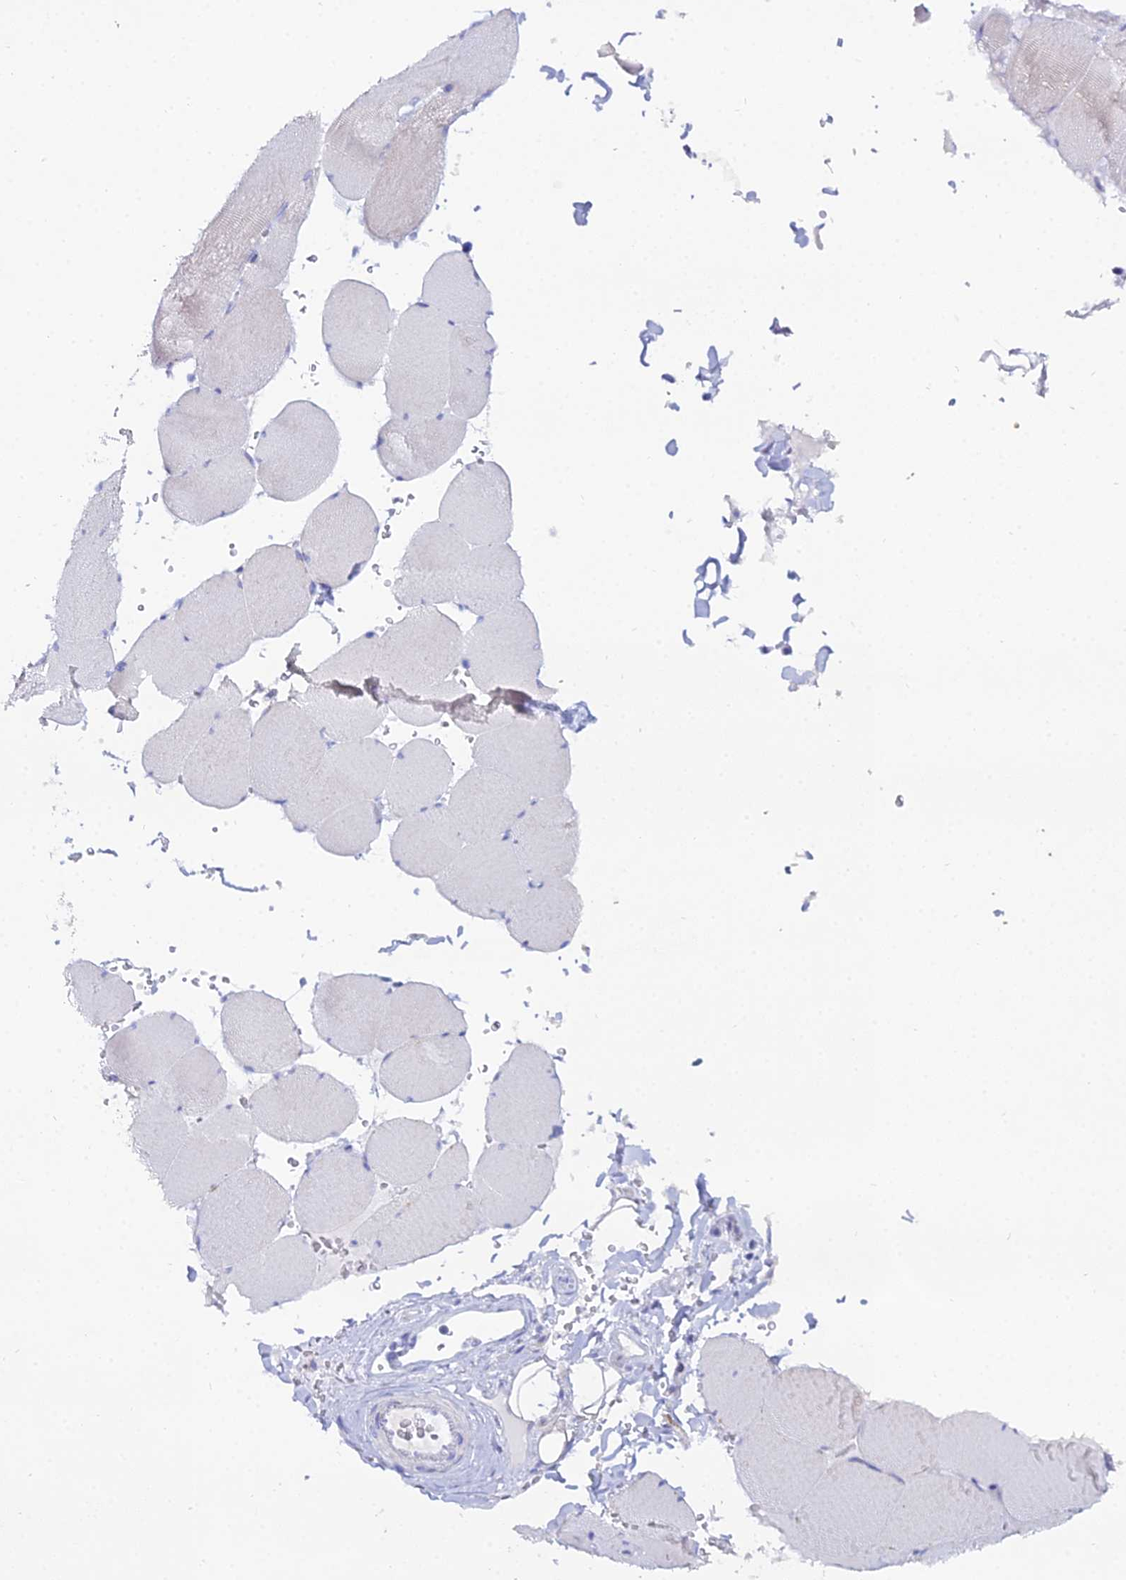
{"staining": {"intensity": "weak", "quantity": "<25%", "location": "cytoplasmic/membranous"}, "tissue": "skeletal muscle", "cell_type": "Myocytes", "image_type": "normal", "snomed": [{"axis": "morphology", "description": "Normal tissue, NOS"}, {"axis": "topography", "description": "Skeletal muscle"}, {"axis": "topography", "description": "Head-Neck"}], "caption": "High power microscopy micrograph of an IHC photomicrograph of normal skeletal muscle, revealing no significant staining in myocytes. The staining is performed using DAB (3,3'-diaminobenzidine) brown chromogen with nuclei counter-stained in using hematoxylin.", "gene": "DHX34", "patient": {"sex": "male", "age": 66}}